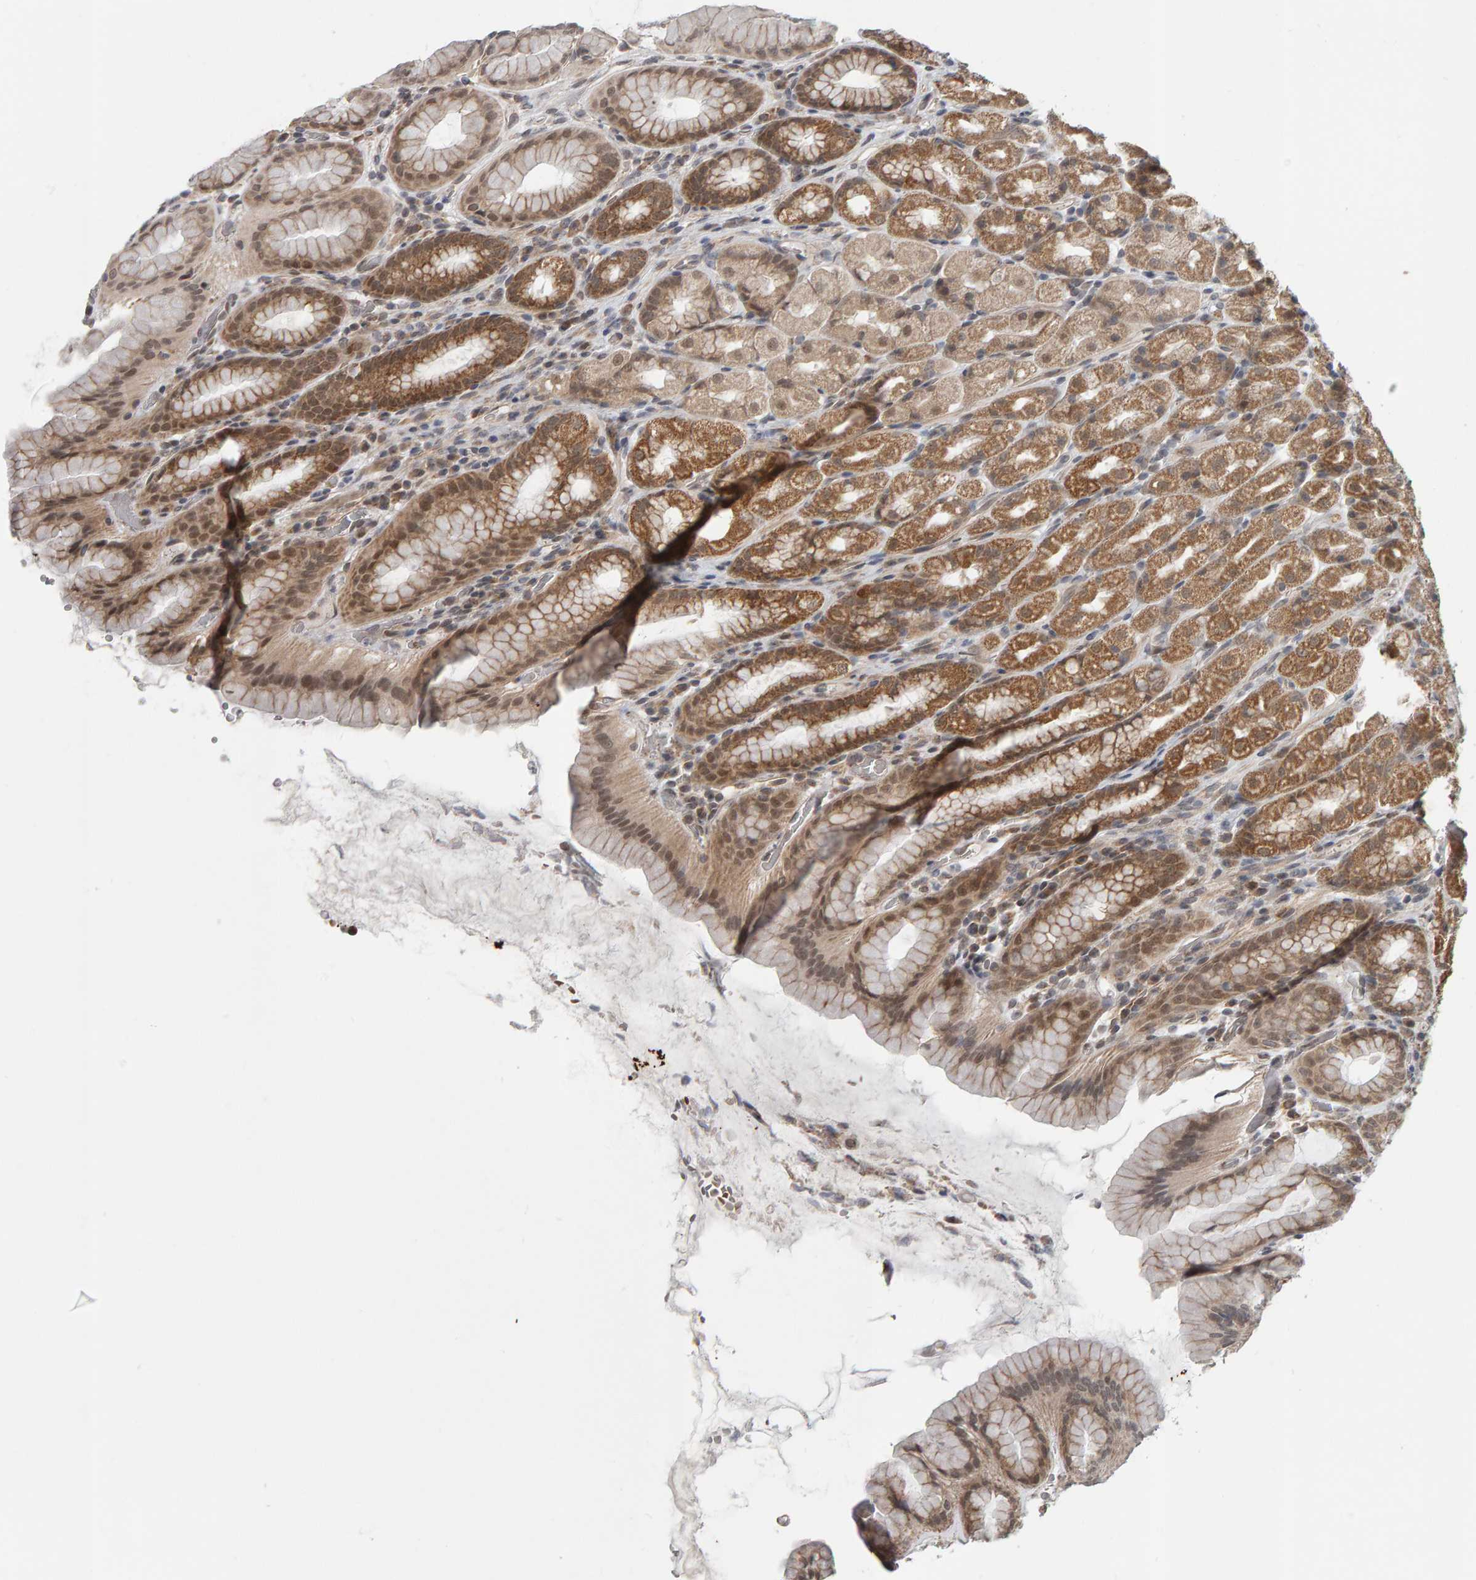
{"staining": {"intensity": "moderate", "quantity": ">75%", "location": "cytoplasmic/membranous,nuclear"}, "tissue": "stomach", "cell_type": "Glandular cells", "image_type": "normal", "snomed": [{"axis": "morphology", "description": "Normal tissue, NOS"}, {"axis": "topography", "description": "Stomach, upper"}], "caption": "About >75% of glandular cells in unremarkable human stomach show moderate cytoplasmic/membranous,nuclear protein staining as visualized by brown immunohistochemical staining.", "gene": "DAP3", "patient": {"sex": "male", "age": 68}}